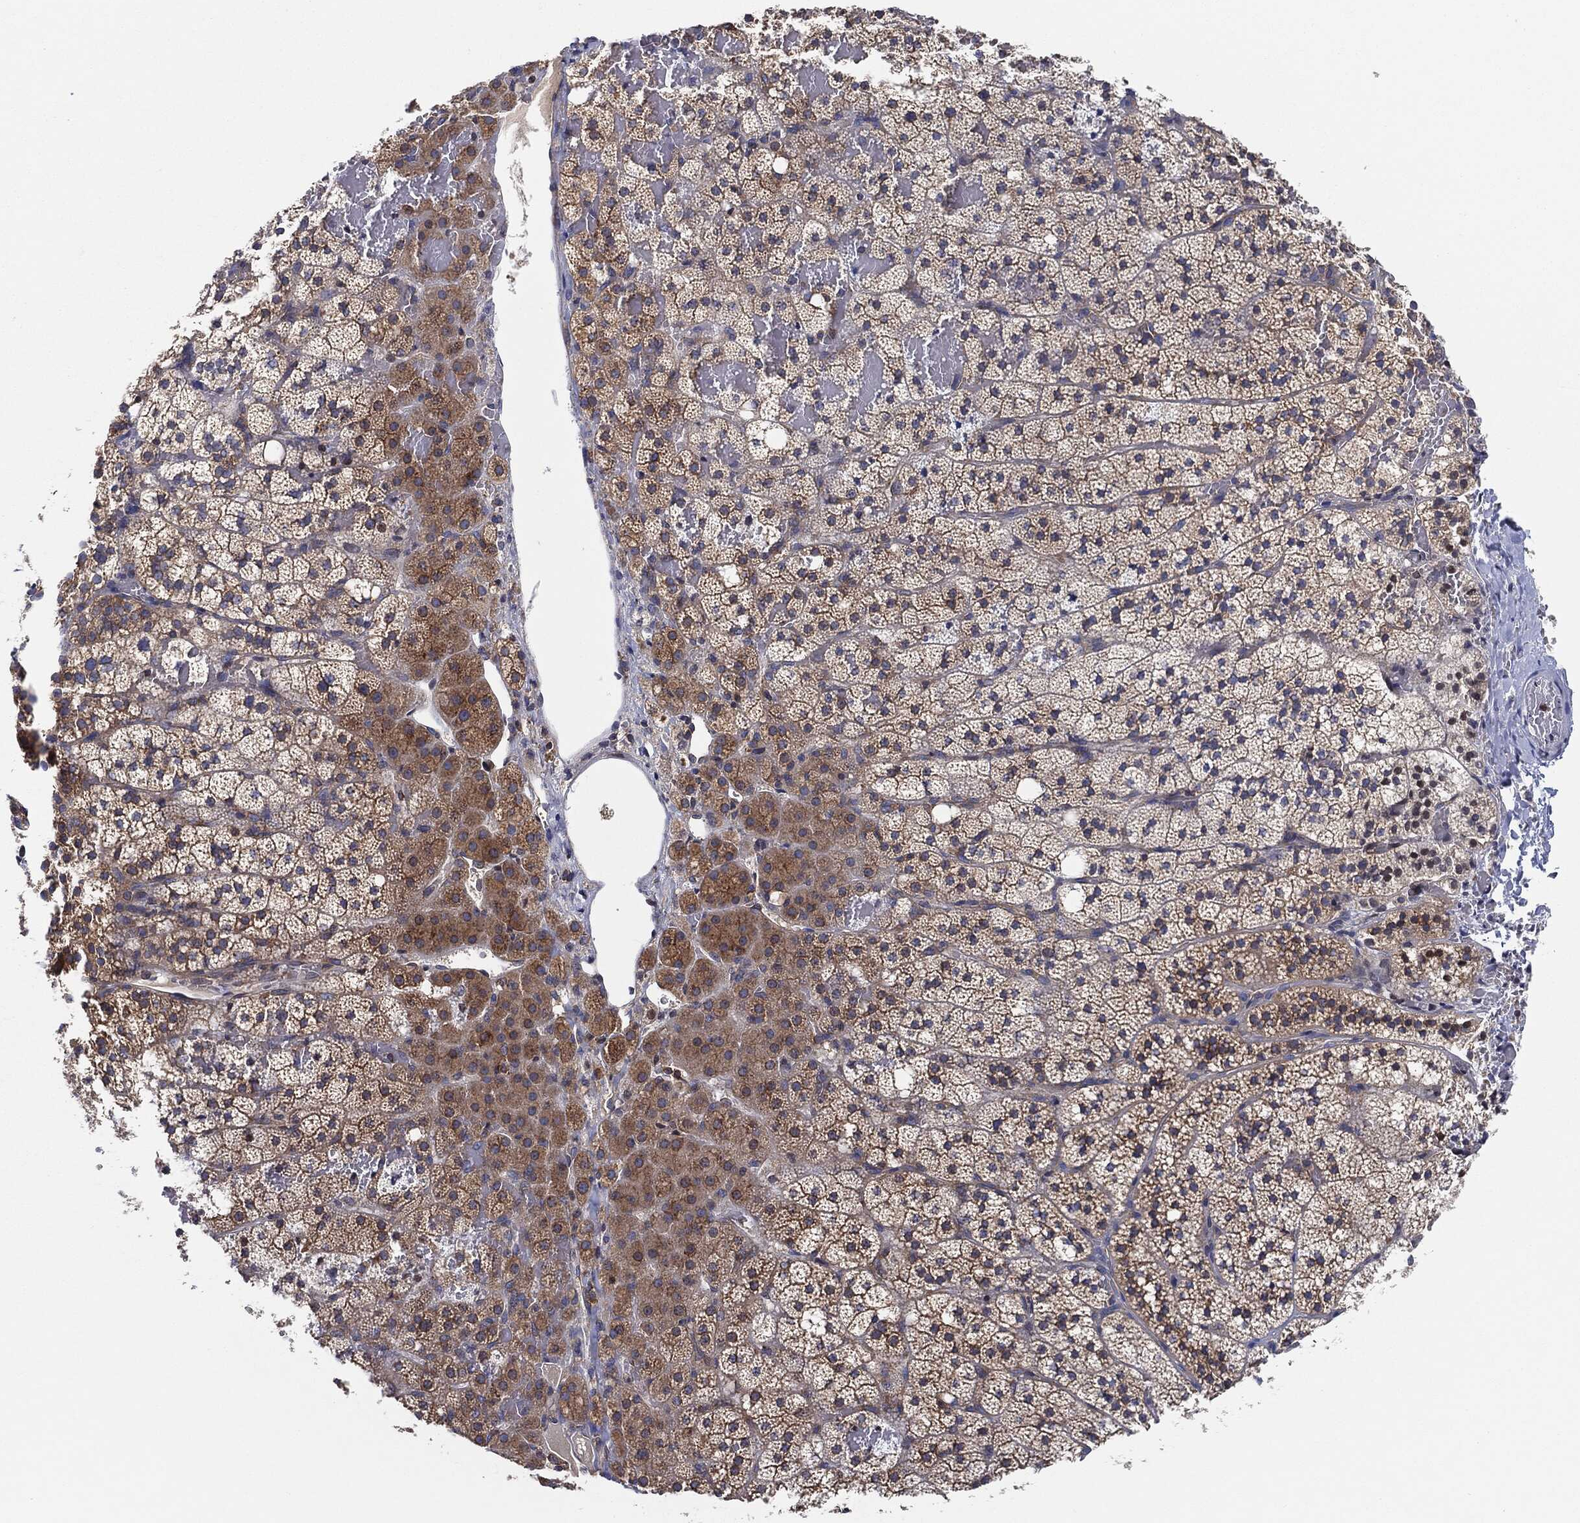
{"staining": {"intensity": "moderate", "quantity": "25%-75%", "location": "cytoplasmic/membranous"}, "tissue": "adrenal gland", "cell_type": "Glandular cells", "image_type": "normal", "snomed": [{"axis": "morphology", "description": "Normal tissue, NOS"}, {"axis": "topography", "description": "Adrenal gland"}], "caption": "High-magnification brightfield microscopy of normal adrenal gland stained with DAB (brown) and counterstained with hematoxylin (blue). glandular cells exhibit moderate cytoplasmic/membranous expression is appreciated in about25%-75% of cells.", "gene": "EIF2S2", "patient": {"sex": "male", "age": 53}}